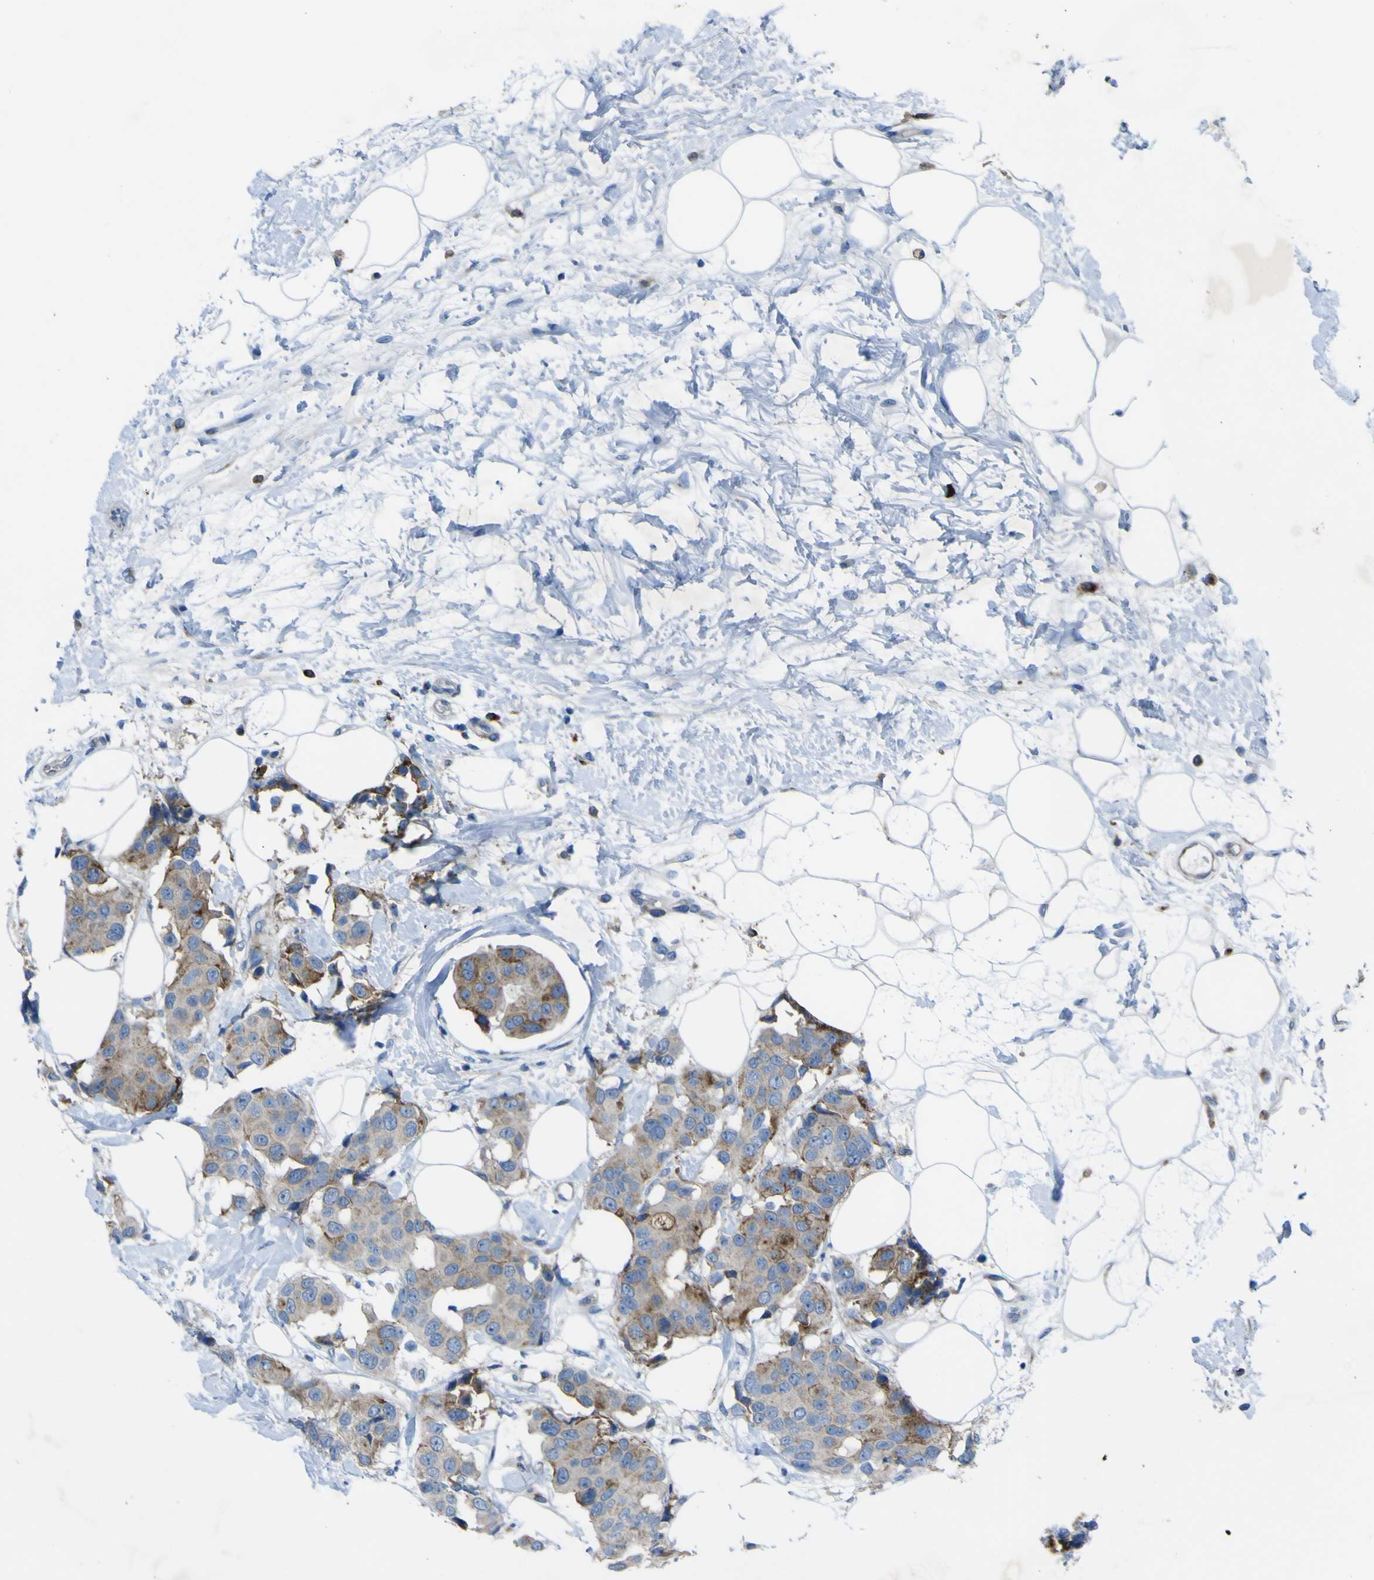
{"staining": {"intensity": "moderate", "quantity": "25%-75%", "location": "cytoplasmic/membranous"}, "tissue": "breast cancer", "cell_type": "Tumor cells", "image_type": "cancer", "snomed": [{"axis": "morphology", "description": "Normal tissue, NOS"}, {"axis": "morphology", "description": "Duct carcinoma"}, {"axis": "topography", "description": "Breast"}], "caption": "Human breast cancer stained with a protein marker shows moderate staining in tumor cells.", "gene": "CST3", "patient": {"sex": "female", "age": 39}}